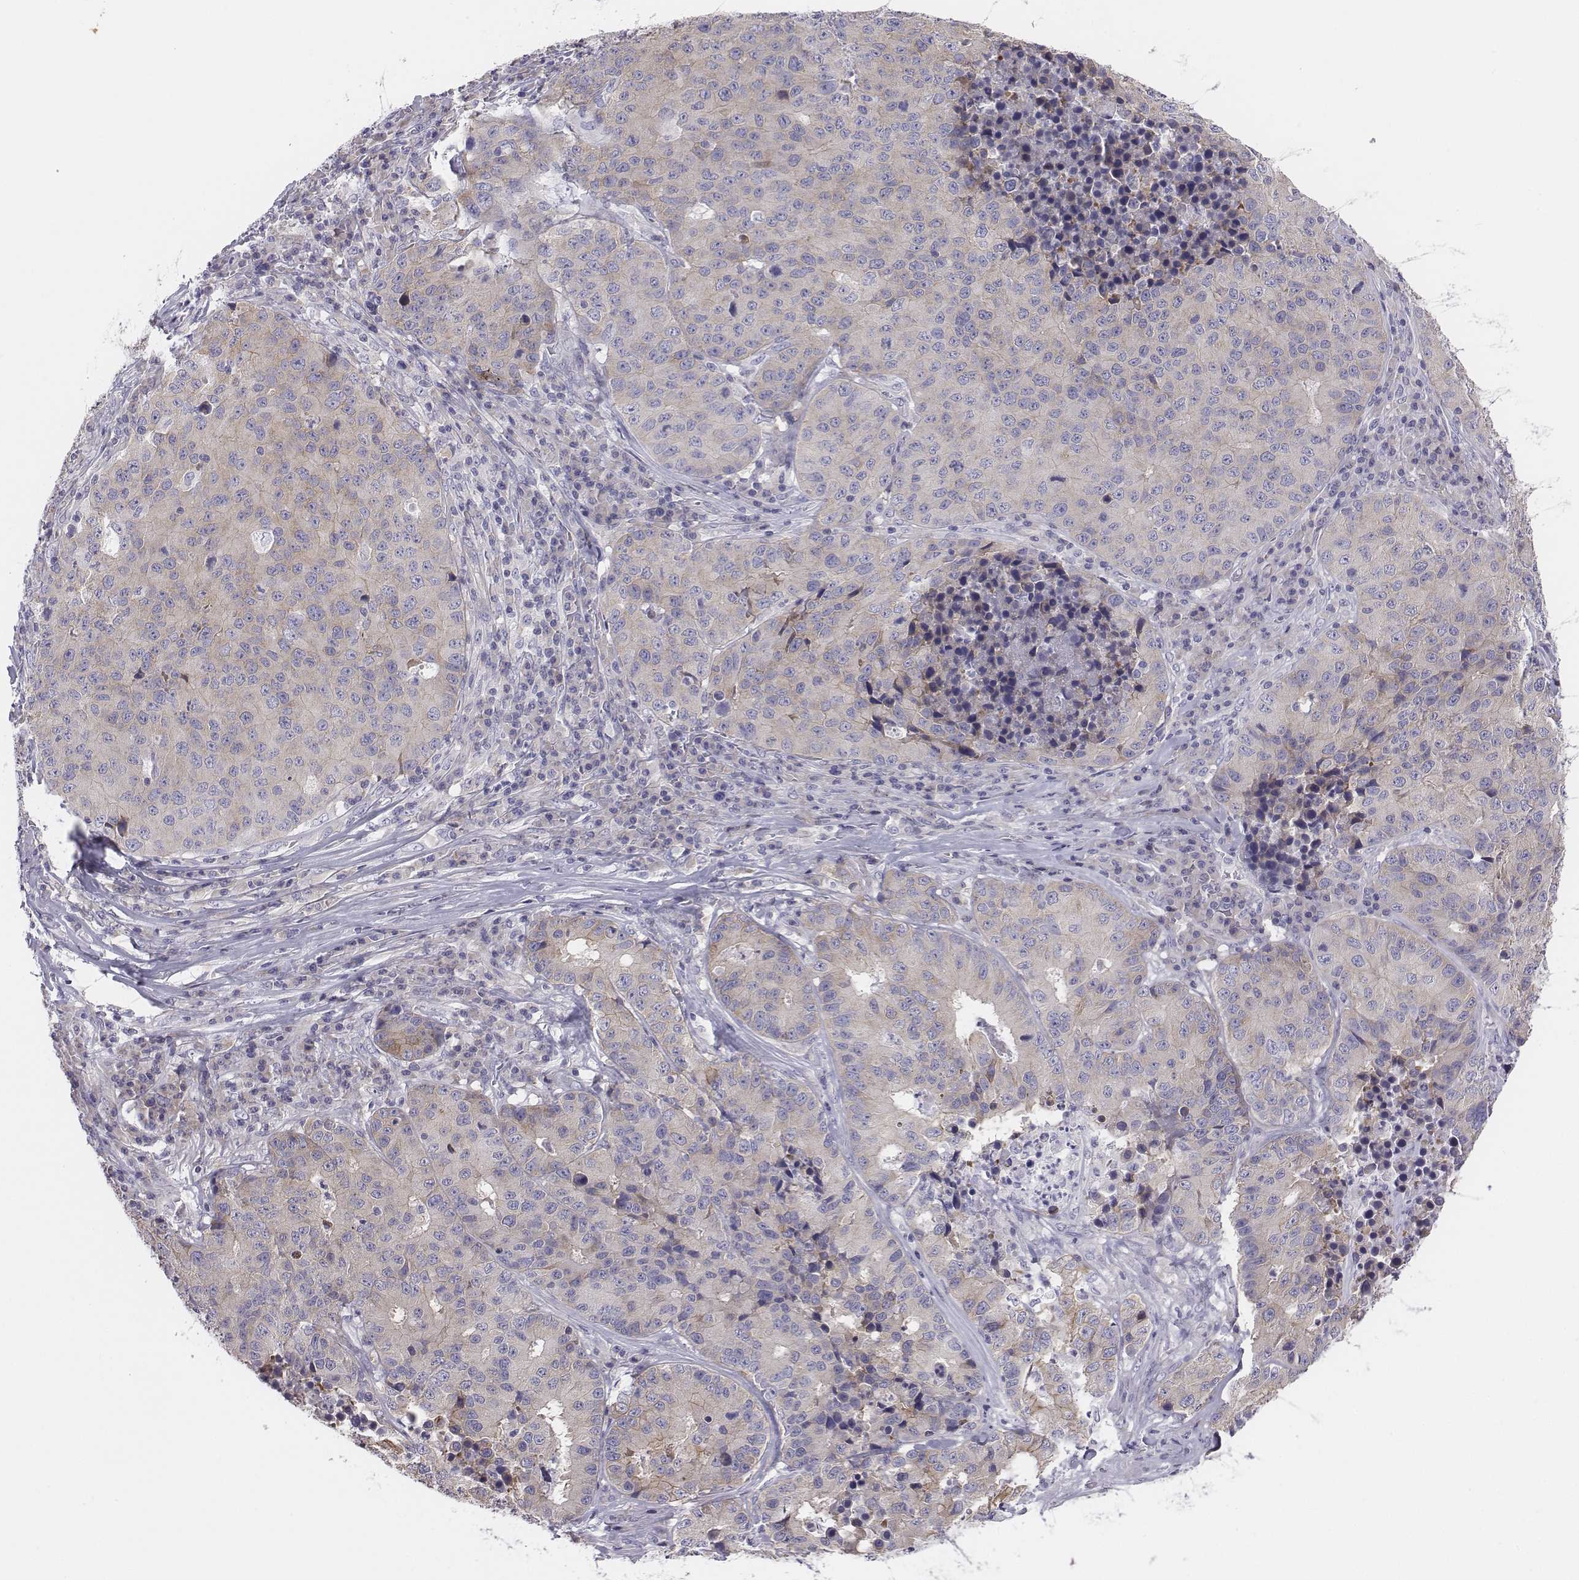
{"staining": {"intensity": "negative", "quantity": "none", "location": "none"}, "tissue": "stomach cancer", "cell_type": "Tumor cells", "image_type": "cancer", "snomed": [{"axis": "morphology", "description": "Adenocarcinoma, NOS"}, {"axis": "topography", "description": "Stomach"}], "caption": "Protein analysis of stomach cancer (adenocarcinoma) reveals no significant staining in tumor cells.", "gene": "CHST14", "patient": {"sex": "male", "age": 71}}